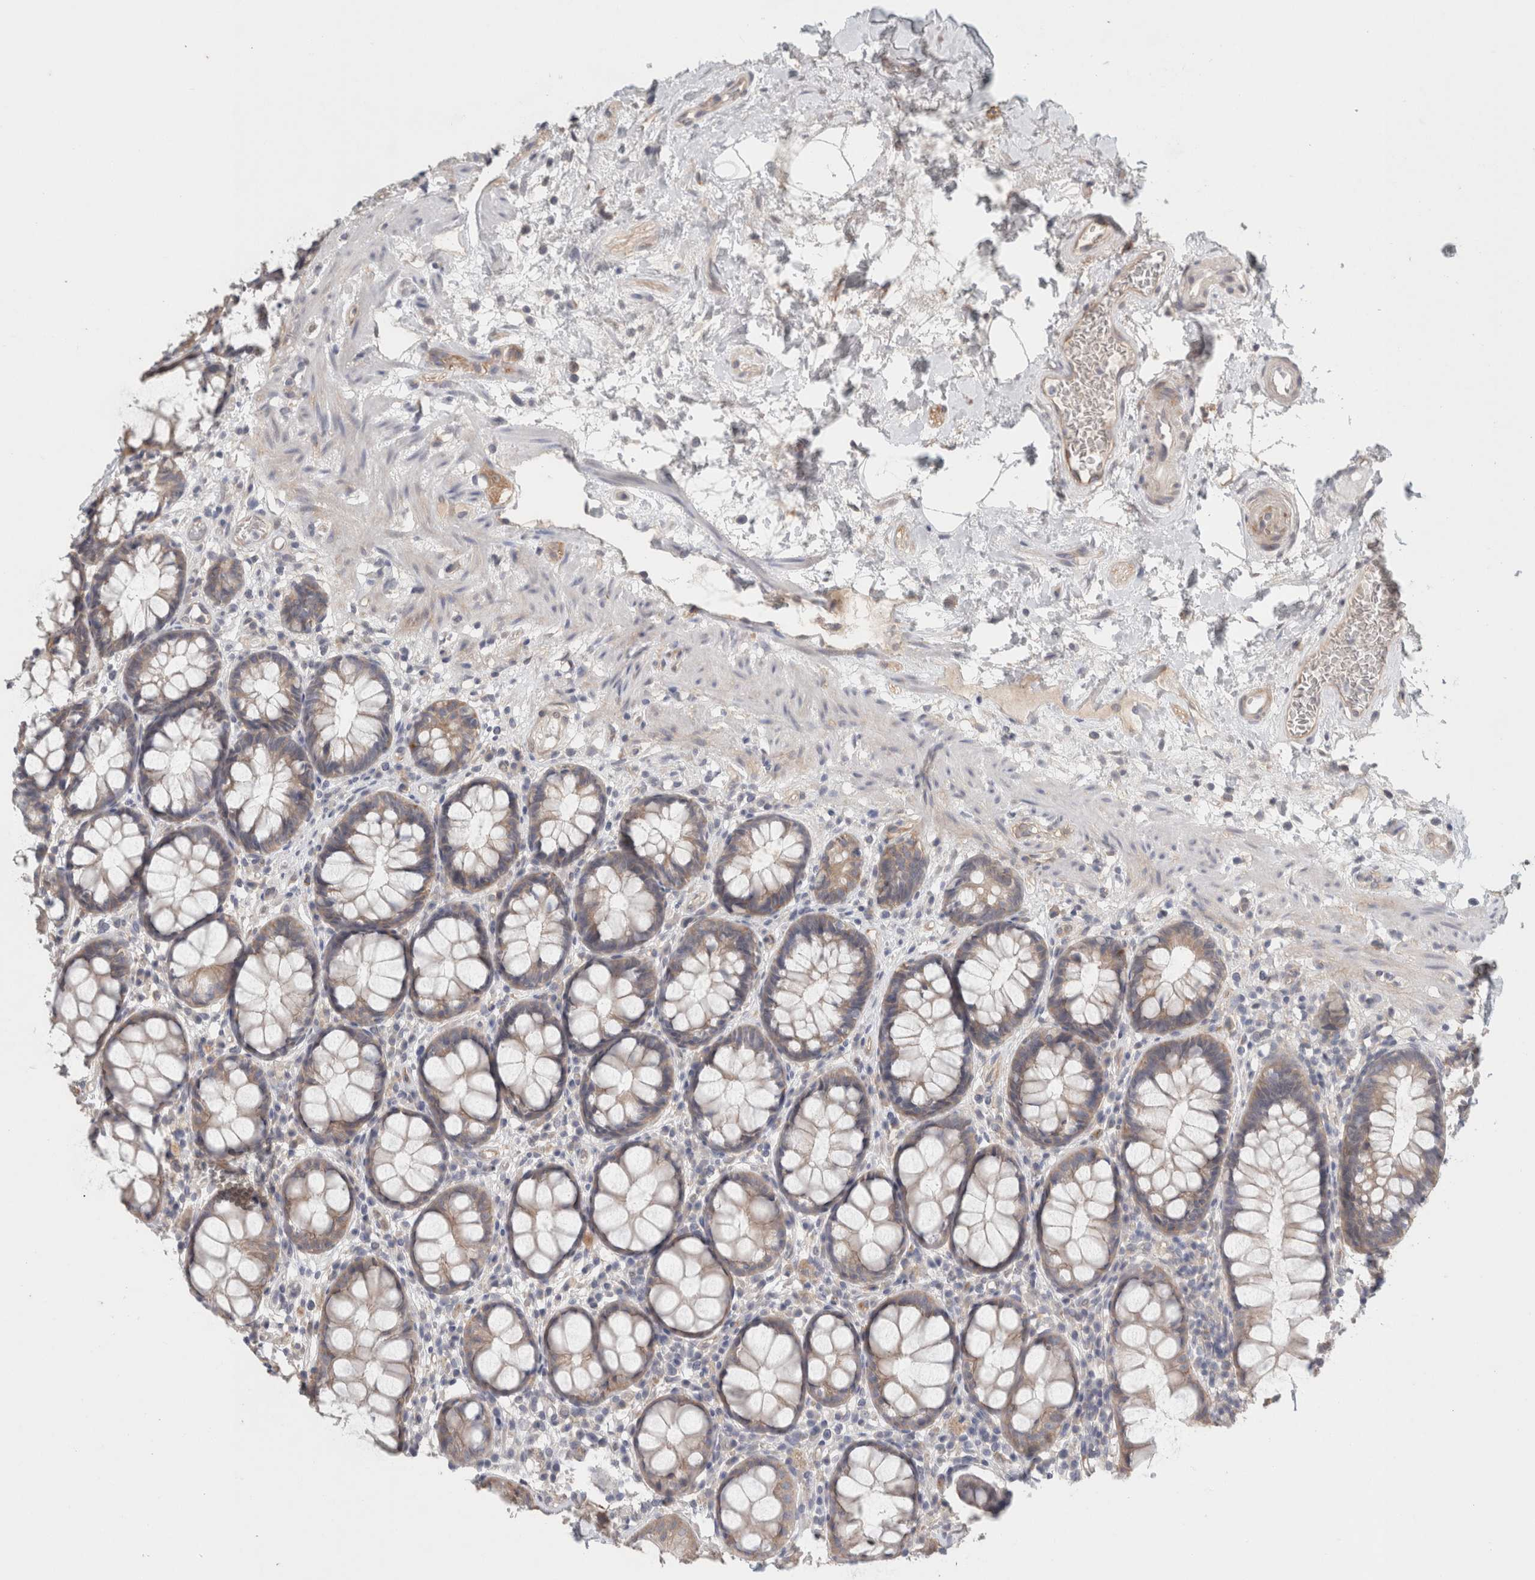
{"staining": {"intensity": "weak", "quantity": "<25%", "location": "cytoplasmic/membranous"}, "tissue": "rectum", "cell_type": "Glandular cells", "image_type": "normal", "snomed": [{"axis": "morphology", "description": "Normal tissue, NOS"}, {"axis": "topography", "description": "Rectum"}], "caption": "Glandular cells are negative for brown protein staining in benign rectum. (Stains: DAB immunohistochemistry with hematoxylin counter stain, Microscopy: brightfield microscopy at high magnification).", "gene": "RASAL2", "patient": {"sex": "male", "age": 64}}